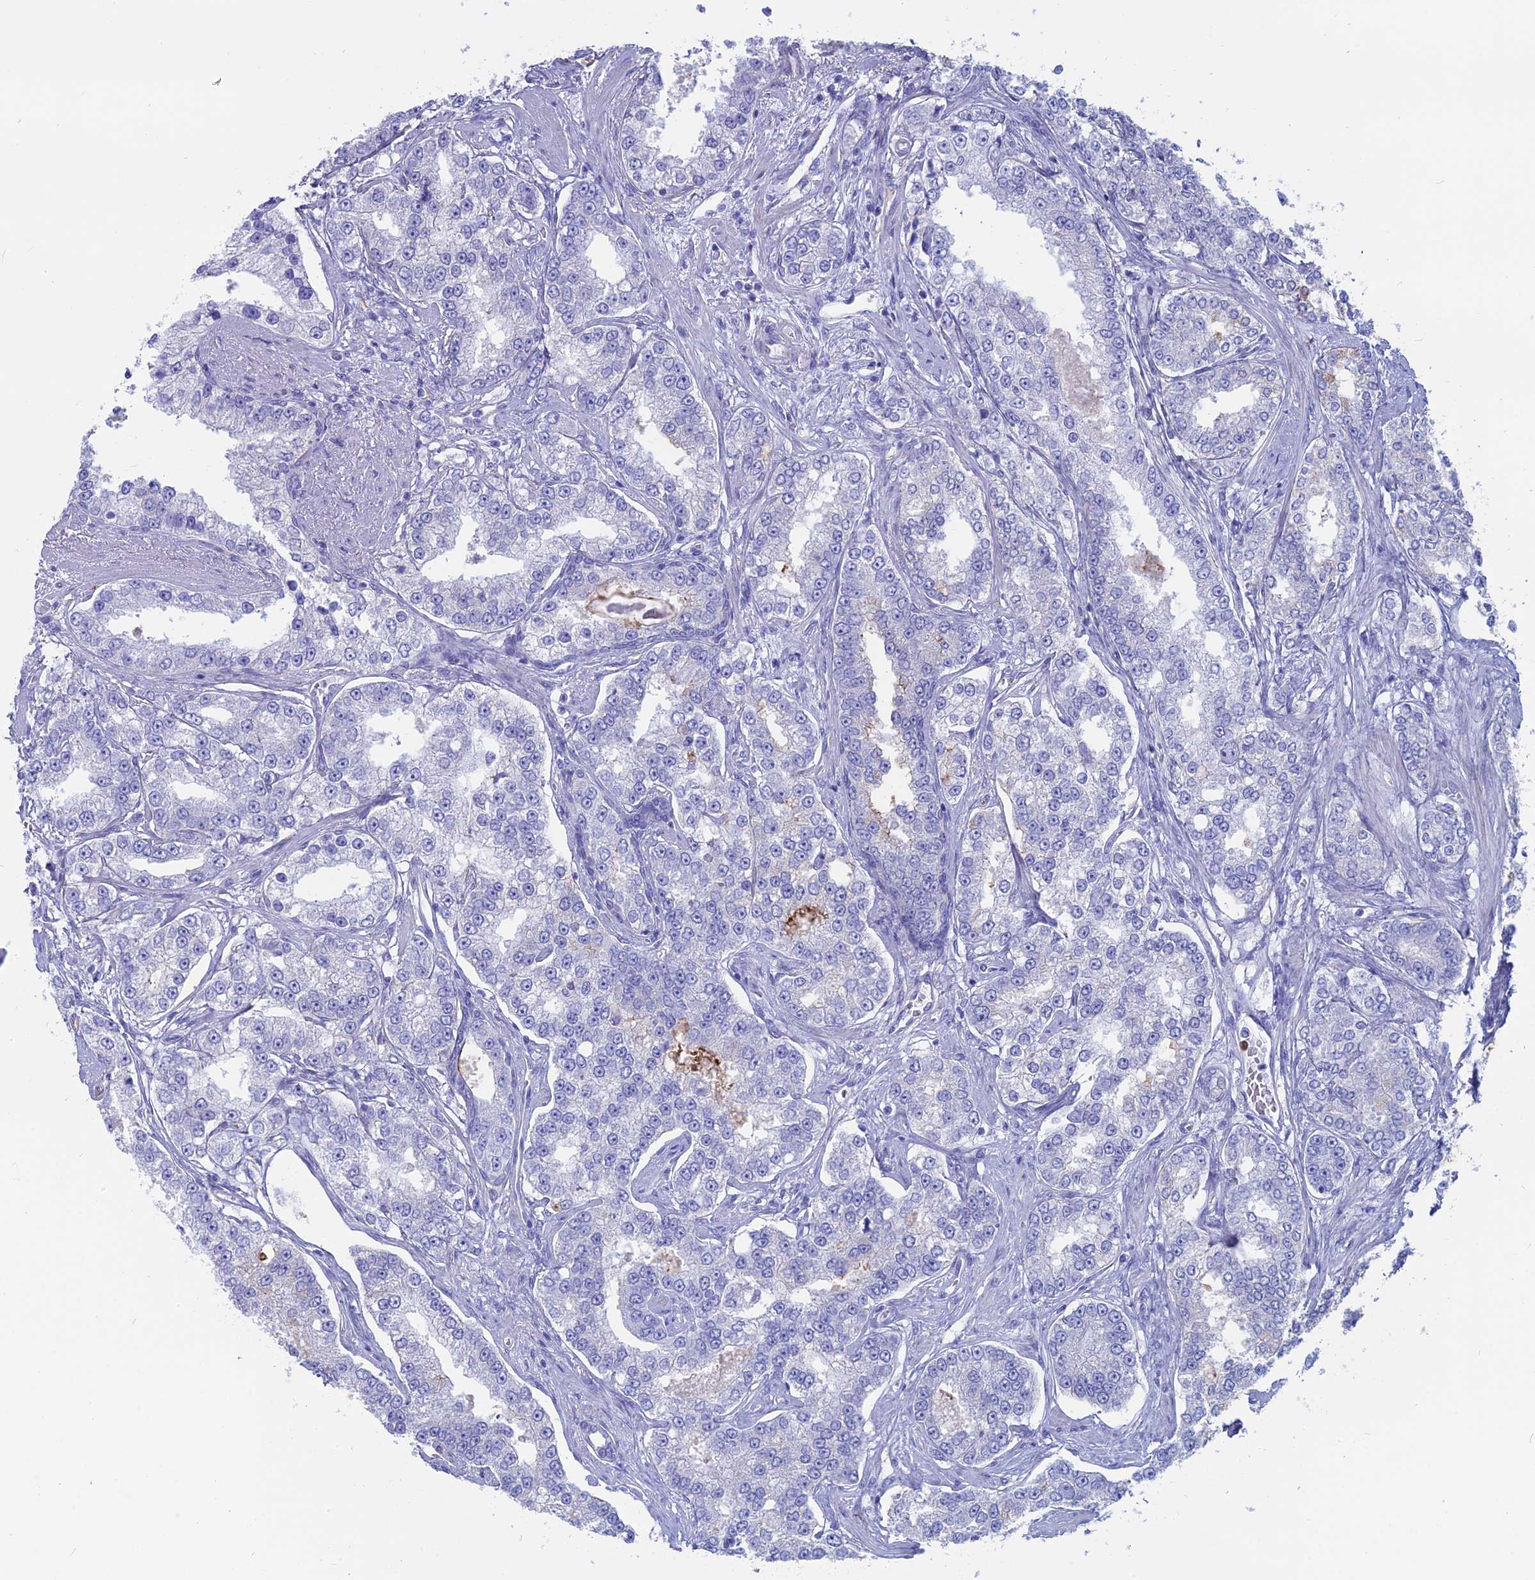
{"staining": {"intensity": "negative", "quantity": "none", "location": "none"}, "tissue": "prostate cancer", "cell_type": "Tumor cells", "image_type": "cancer", "snomed": [{"axis": "morphology", "description": "Normal tissue, NOS"}, {"axis": "morphology", "description": "Adenocarcinoma, High grade"}, {"axis": "topography", "description": "Prostate"}], "caption": "An immunohistochemistry image of prostate cancer is shown. There is no staining in tumor cells of prostate cancer.", "gene": "OR2AE1", "patient": {"sex": "male", "age": 83}}